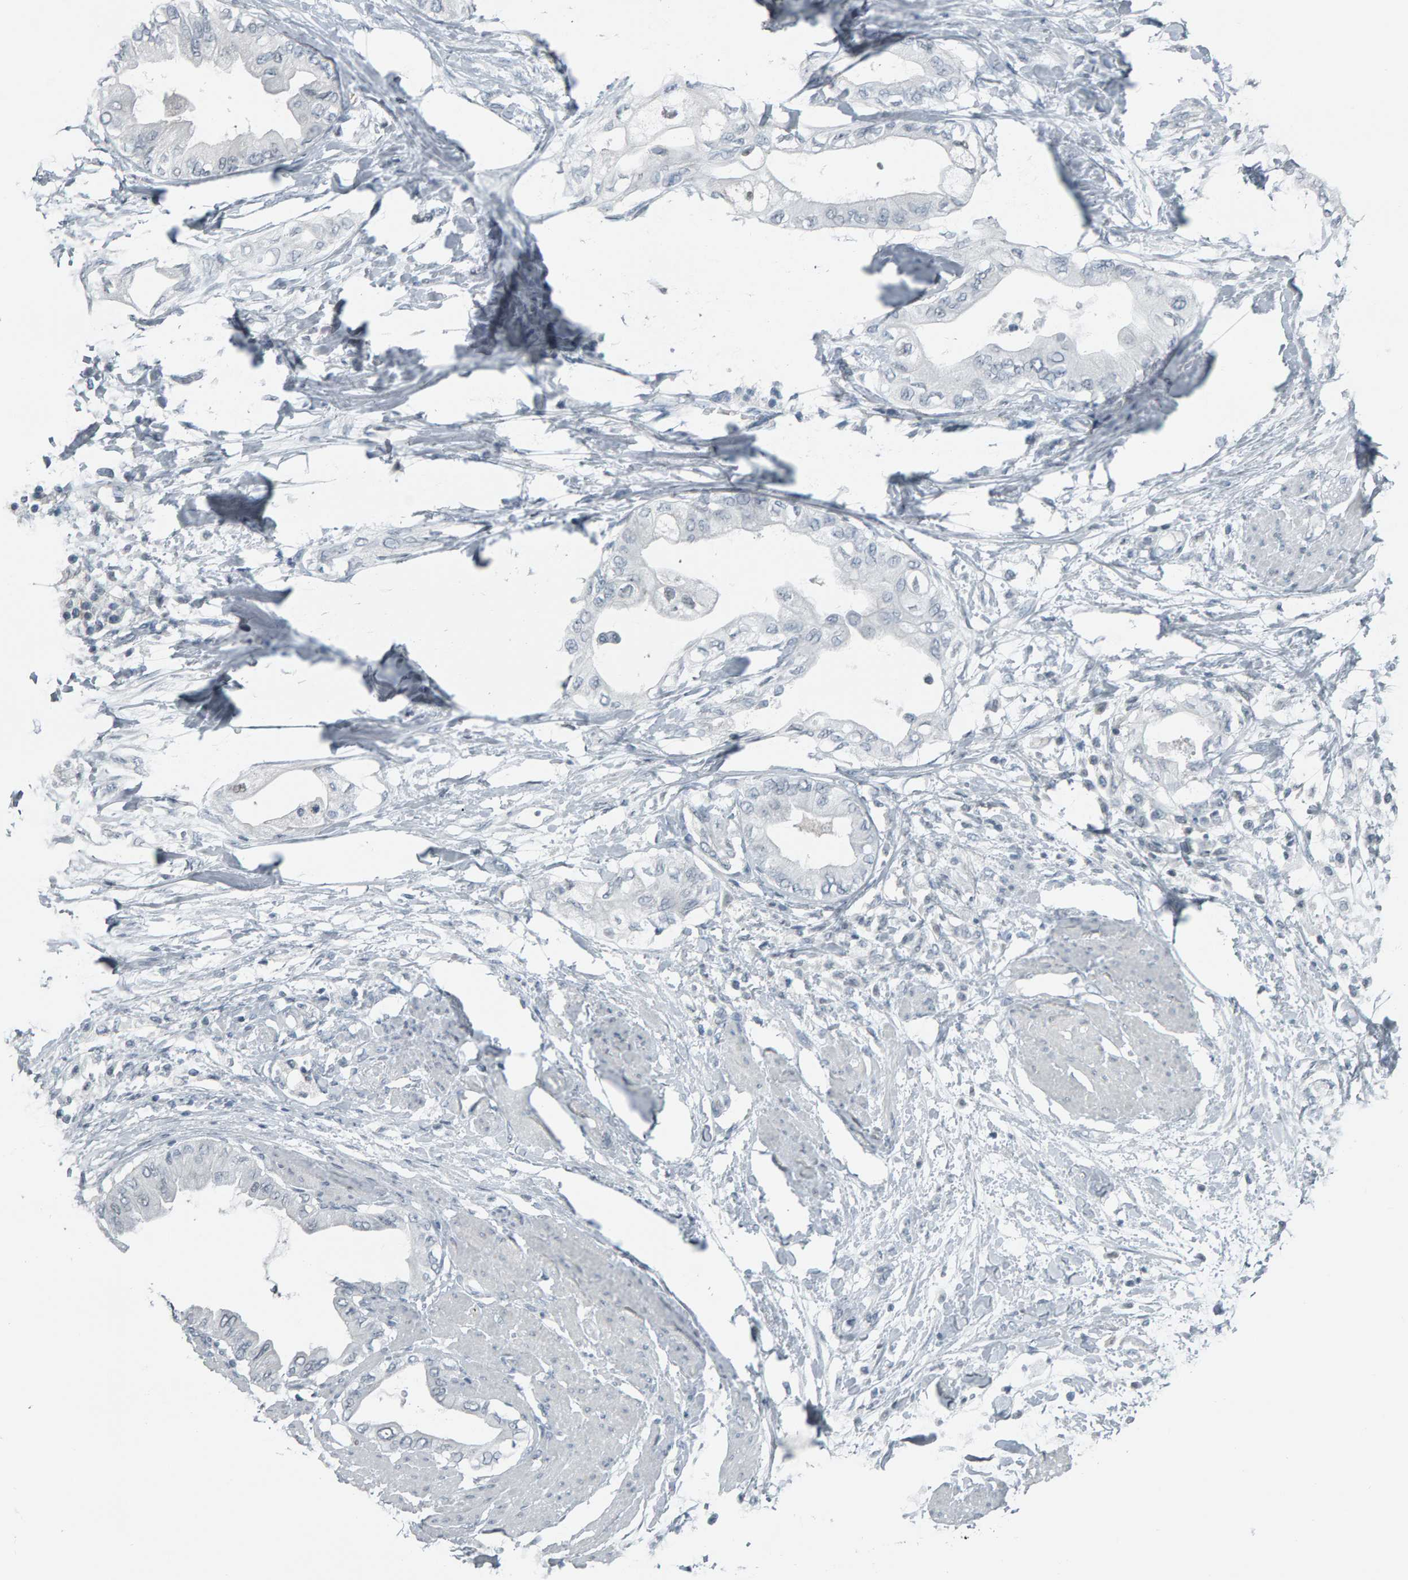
{"staining": {"intensity": "negative", "quantity": "none", "location": "none"}, "tissue": "pancreatic cancer", "cell_type": "Tumor cells", "image_type": "cancer", "snomed": [{"axis": "morphology", "description": "Normal tissue, NOS"}, {"axis": "morphology", "description": "Adenocarcinoma, NOS"}, {"axis": "topography", "description": "Pancreas"}, {"axis": "topography", "description": "Duodenum"}], "caption": "This is a micrograph of immunohistochemistry staining of adenocarcinoma (pancreatic), which shows no expression in tumor cells.", "gene": "PYY", "patient": {"sex": "female", "age": 60}}